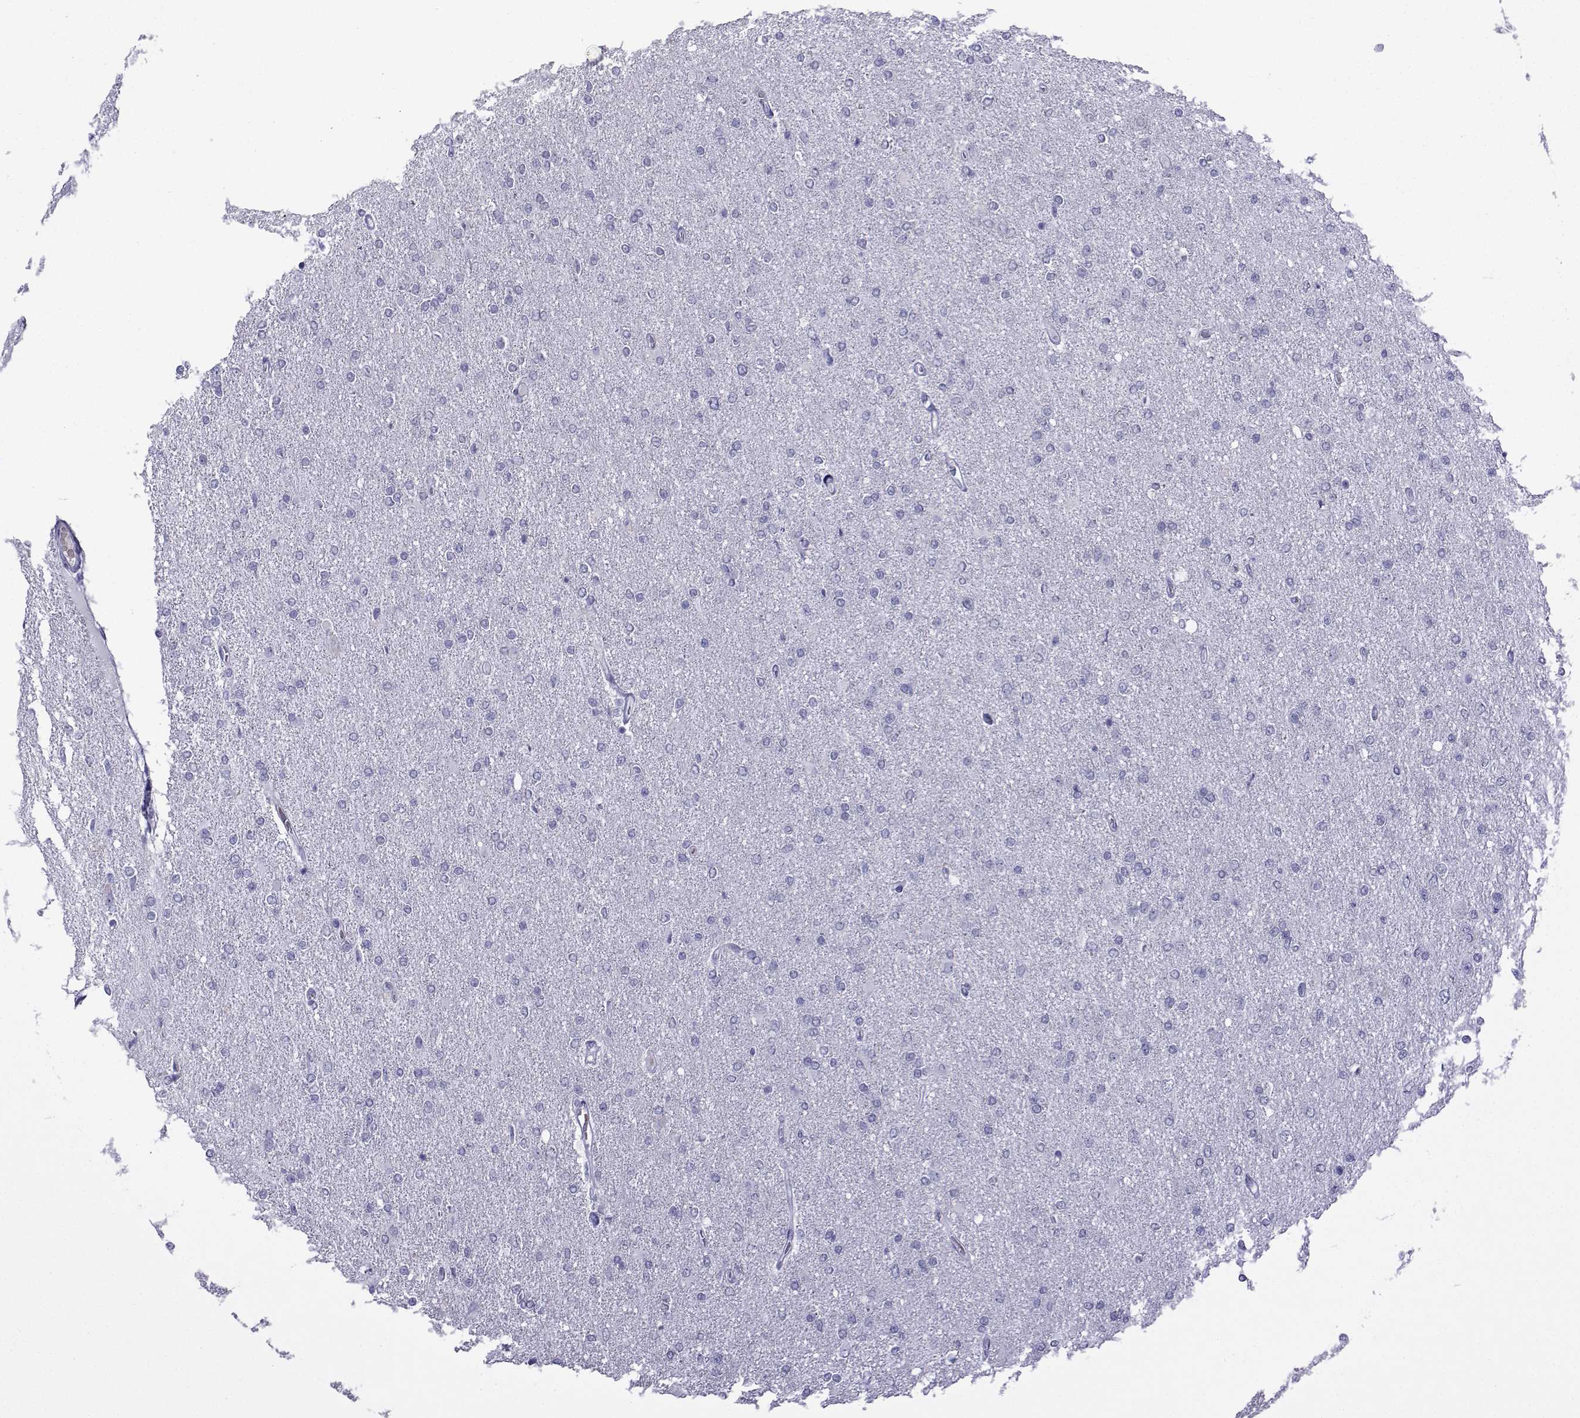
{"staining": {"intensity": "negative", "quantity": "none", "location": "none"}, "tissue": "glioma", "cell_type": "Tumor cells", "image_type": "cancer", "snomed": [{"axis": "morphology", "description": "Glioma, malignant, High grade"}, {"axis": "topography", "description": "Cerebral cortex"}], "caption": "High magnification brightfield microscopy of malignant high-grade glioma stained with DAB (brown) and counterstained with hematoxylin (blue): tumor cells show no significant positivity.", "gene": "ACTL7A", "patient": {"sex": "male", "age": 70}}